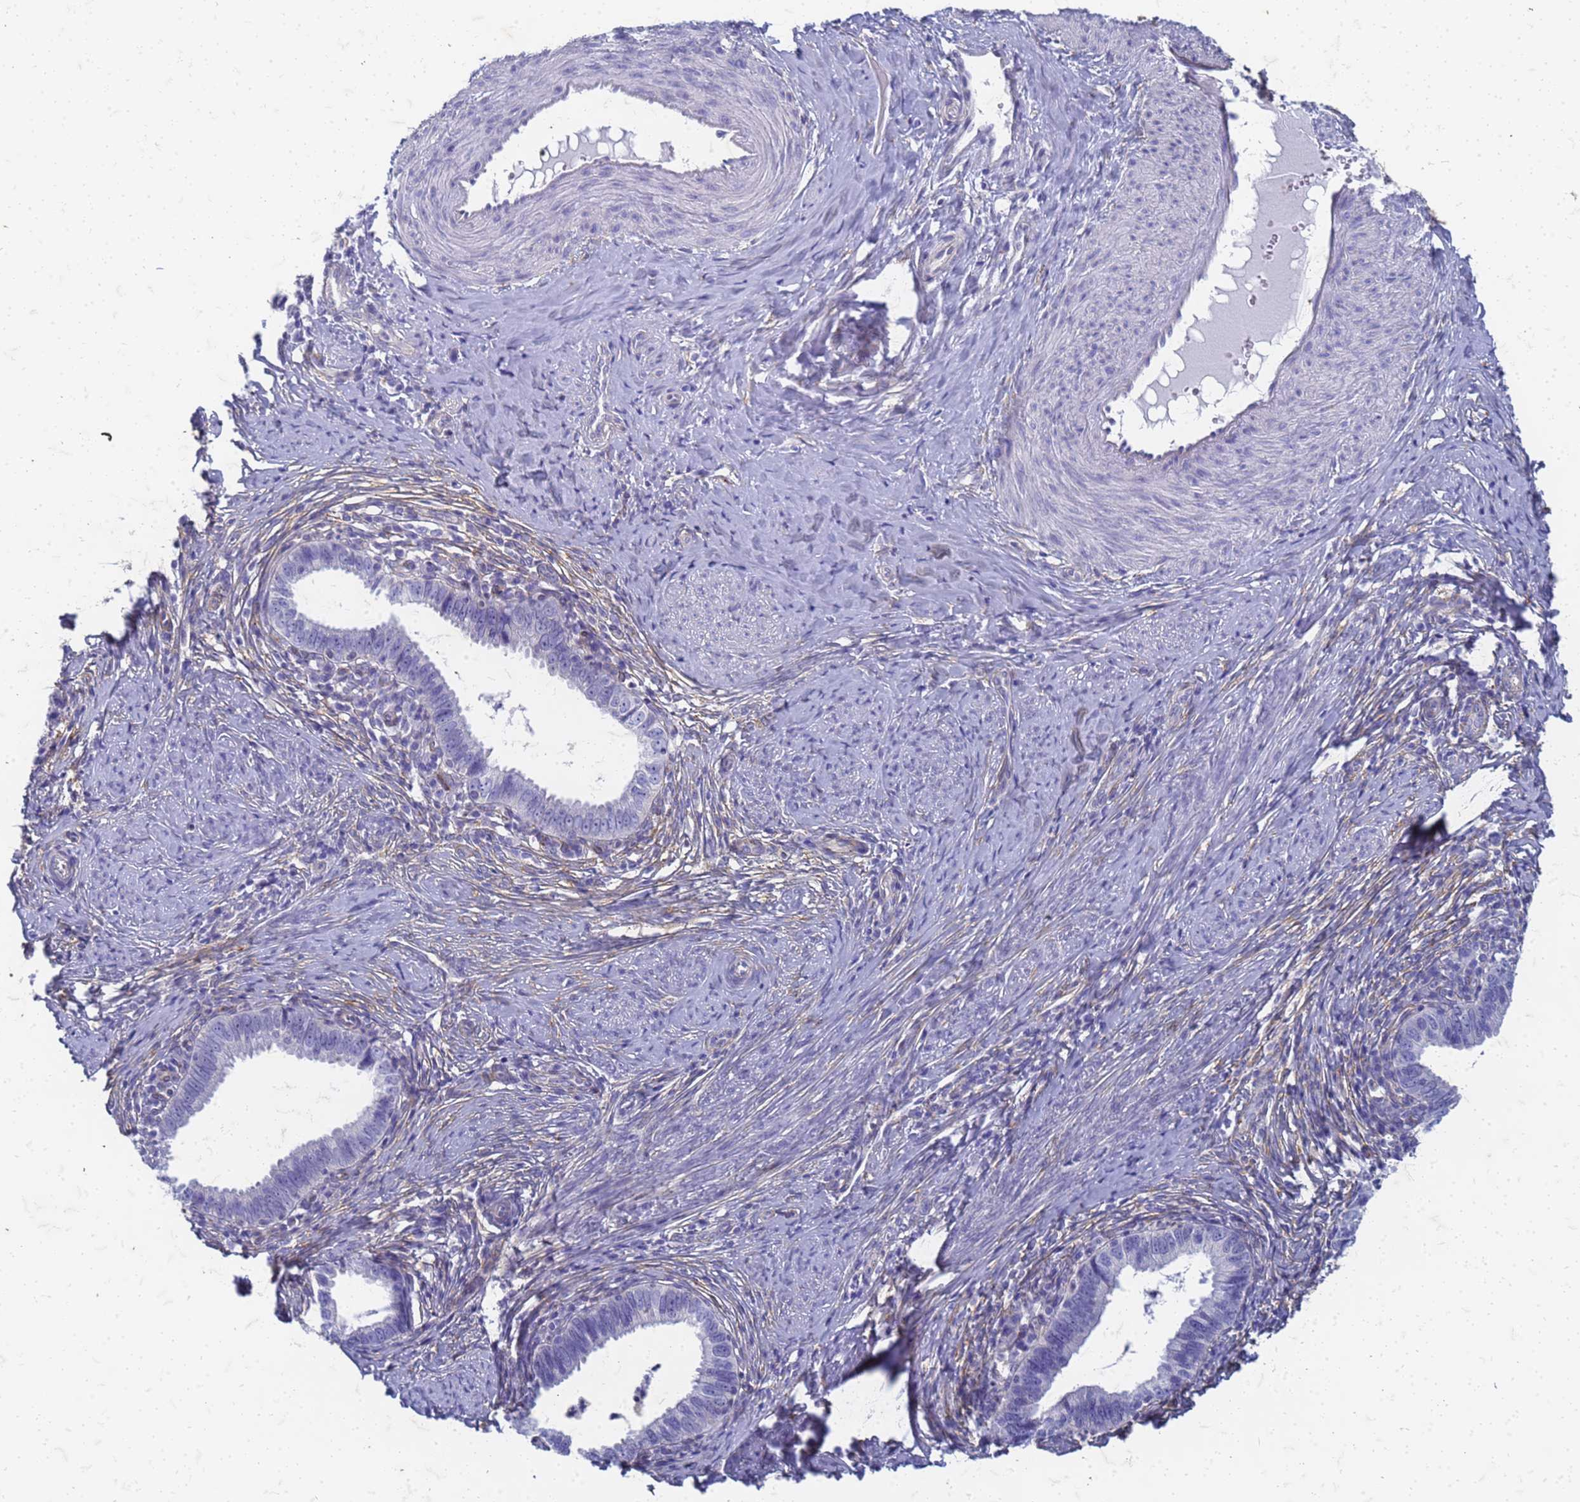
{"staining": {"intensity": "negative", "quantity": "none", "location": "none"}, "tissue": "cervical cancer", "cell_type": "Tumor cells", "image_type": "cancer", "snomed": [{"axis": "morphology", "description": "Adenocarcinoma, NOS"}, {"axis": "topography", "description": "Cervix"}], "caption": "The immunohistochemistry (IHC) histopathology image has no significant staining in tumor cells of cervical adenocarcinoma tissue.", "gene": "TRIM64B", "patient": {"sex": "female", "age": 36}}